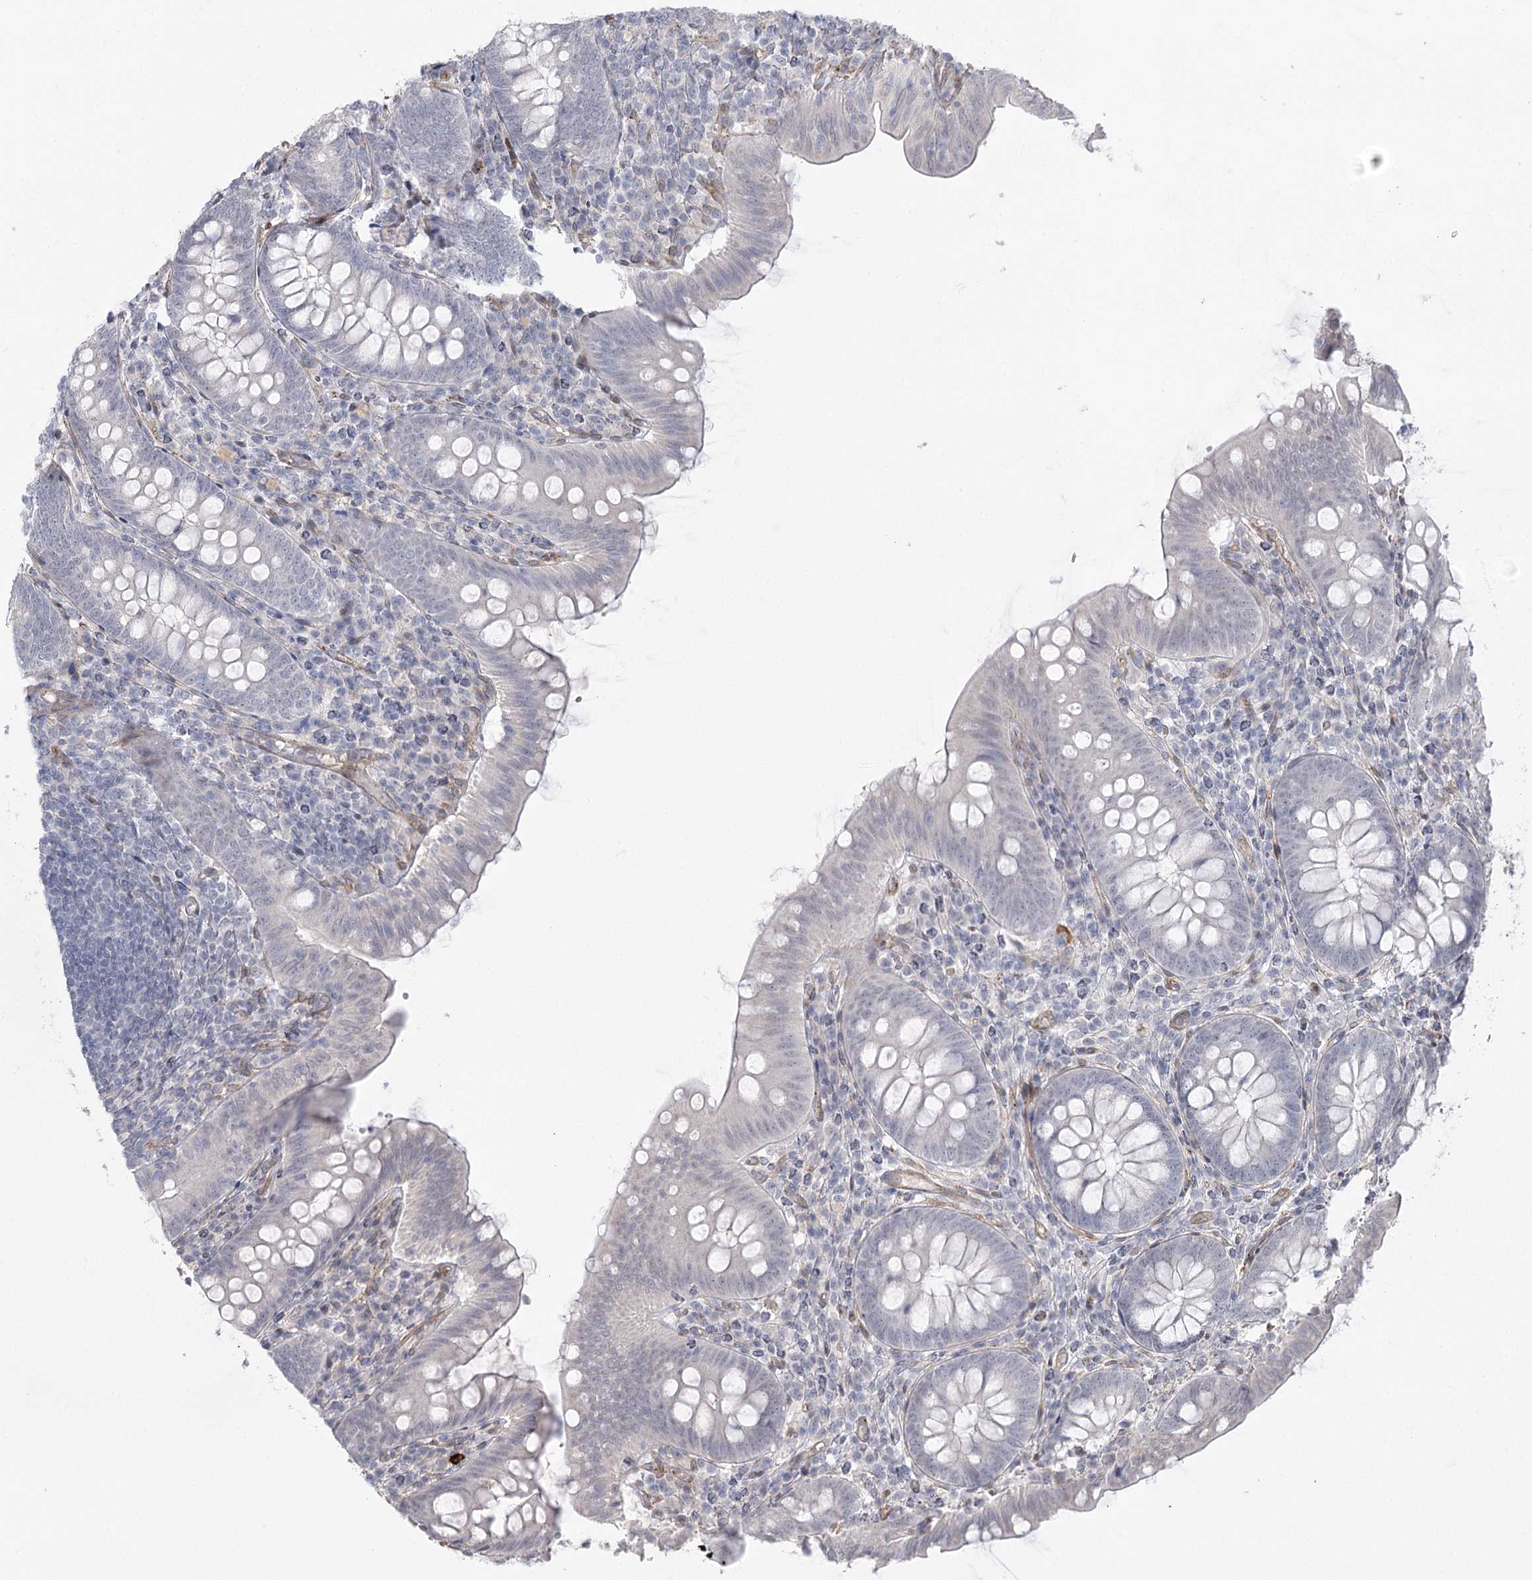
{"staining": {"intensity": "weak", "quantity": "25%-75%", "location": "nuclear"}, "tissue": "appendix", "cell_type": "Glandular cells", "image_type": "normal", "snomed": [{"axis": "morphology", "description": "Normal tissue, NOS"}, {"axis": "topography", "description": "Appendix"}], "caption": "The photomicrograph demonstrates staining of benign appendix, revealing weak nuclear protein staining (brown color) within glandular cells. (DAB = brown stain, brightfield microscopy at high magnification).", "gene": "AMTN", "patient": {"sex": "male", "age": 14}}